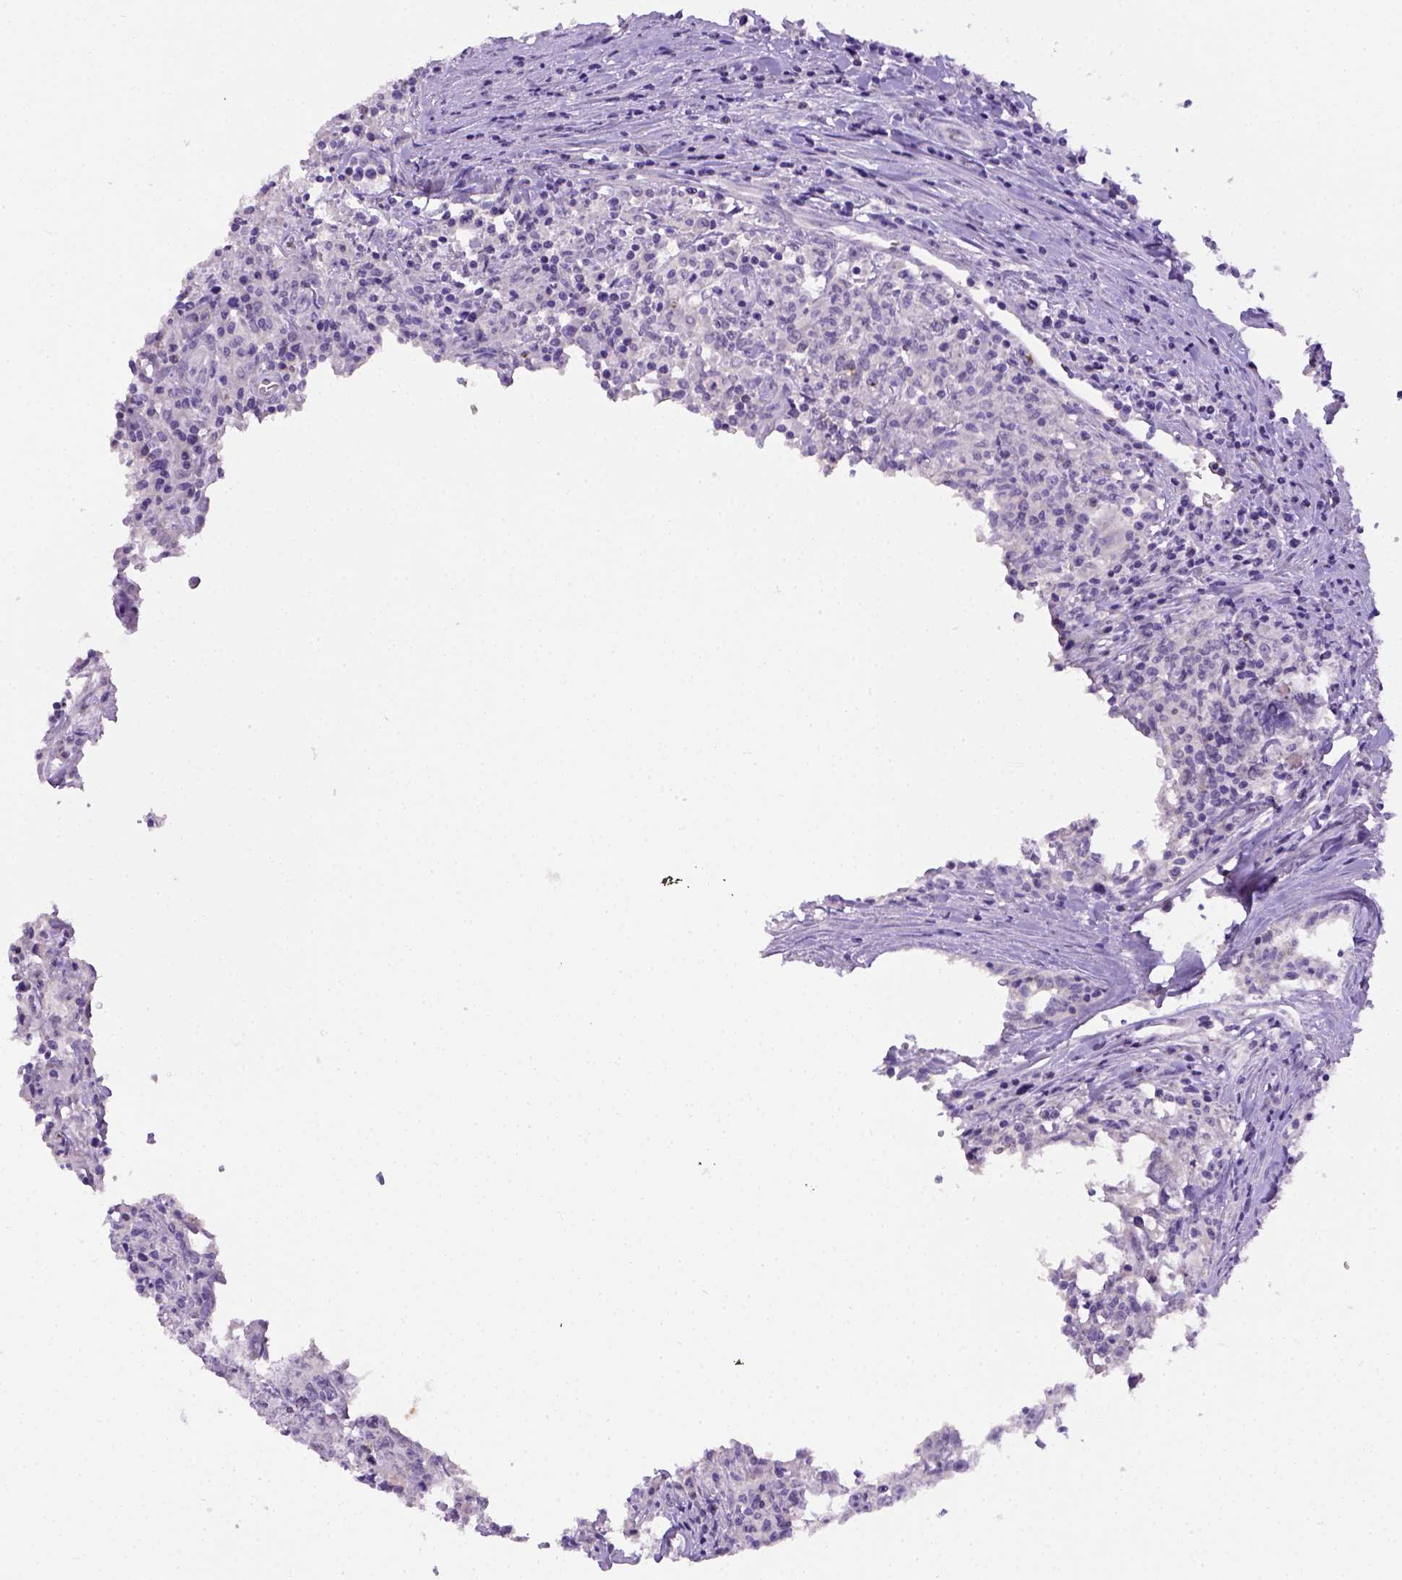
{"staining": {"intensity": "negative", "quantity": "none", "location": "none"}, "tissue": "testis cancer", "cell_type": "Tumor cells", "image_type": "cancer", "snomed": [{"axis": "morphology", "description": "Carcinoma, Embryonal, NOS"}, {"axis": "topography", "description": "Testis"}], "caption": "The immunohistochemistry histopathology image has no significant expression in tumor cells of embryonal carcinoma (testis) tissue.", "gene": "B3GAT1", "patient": {"sex": "male", "age": 22}}